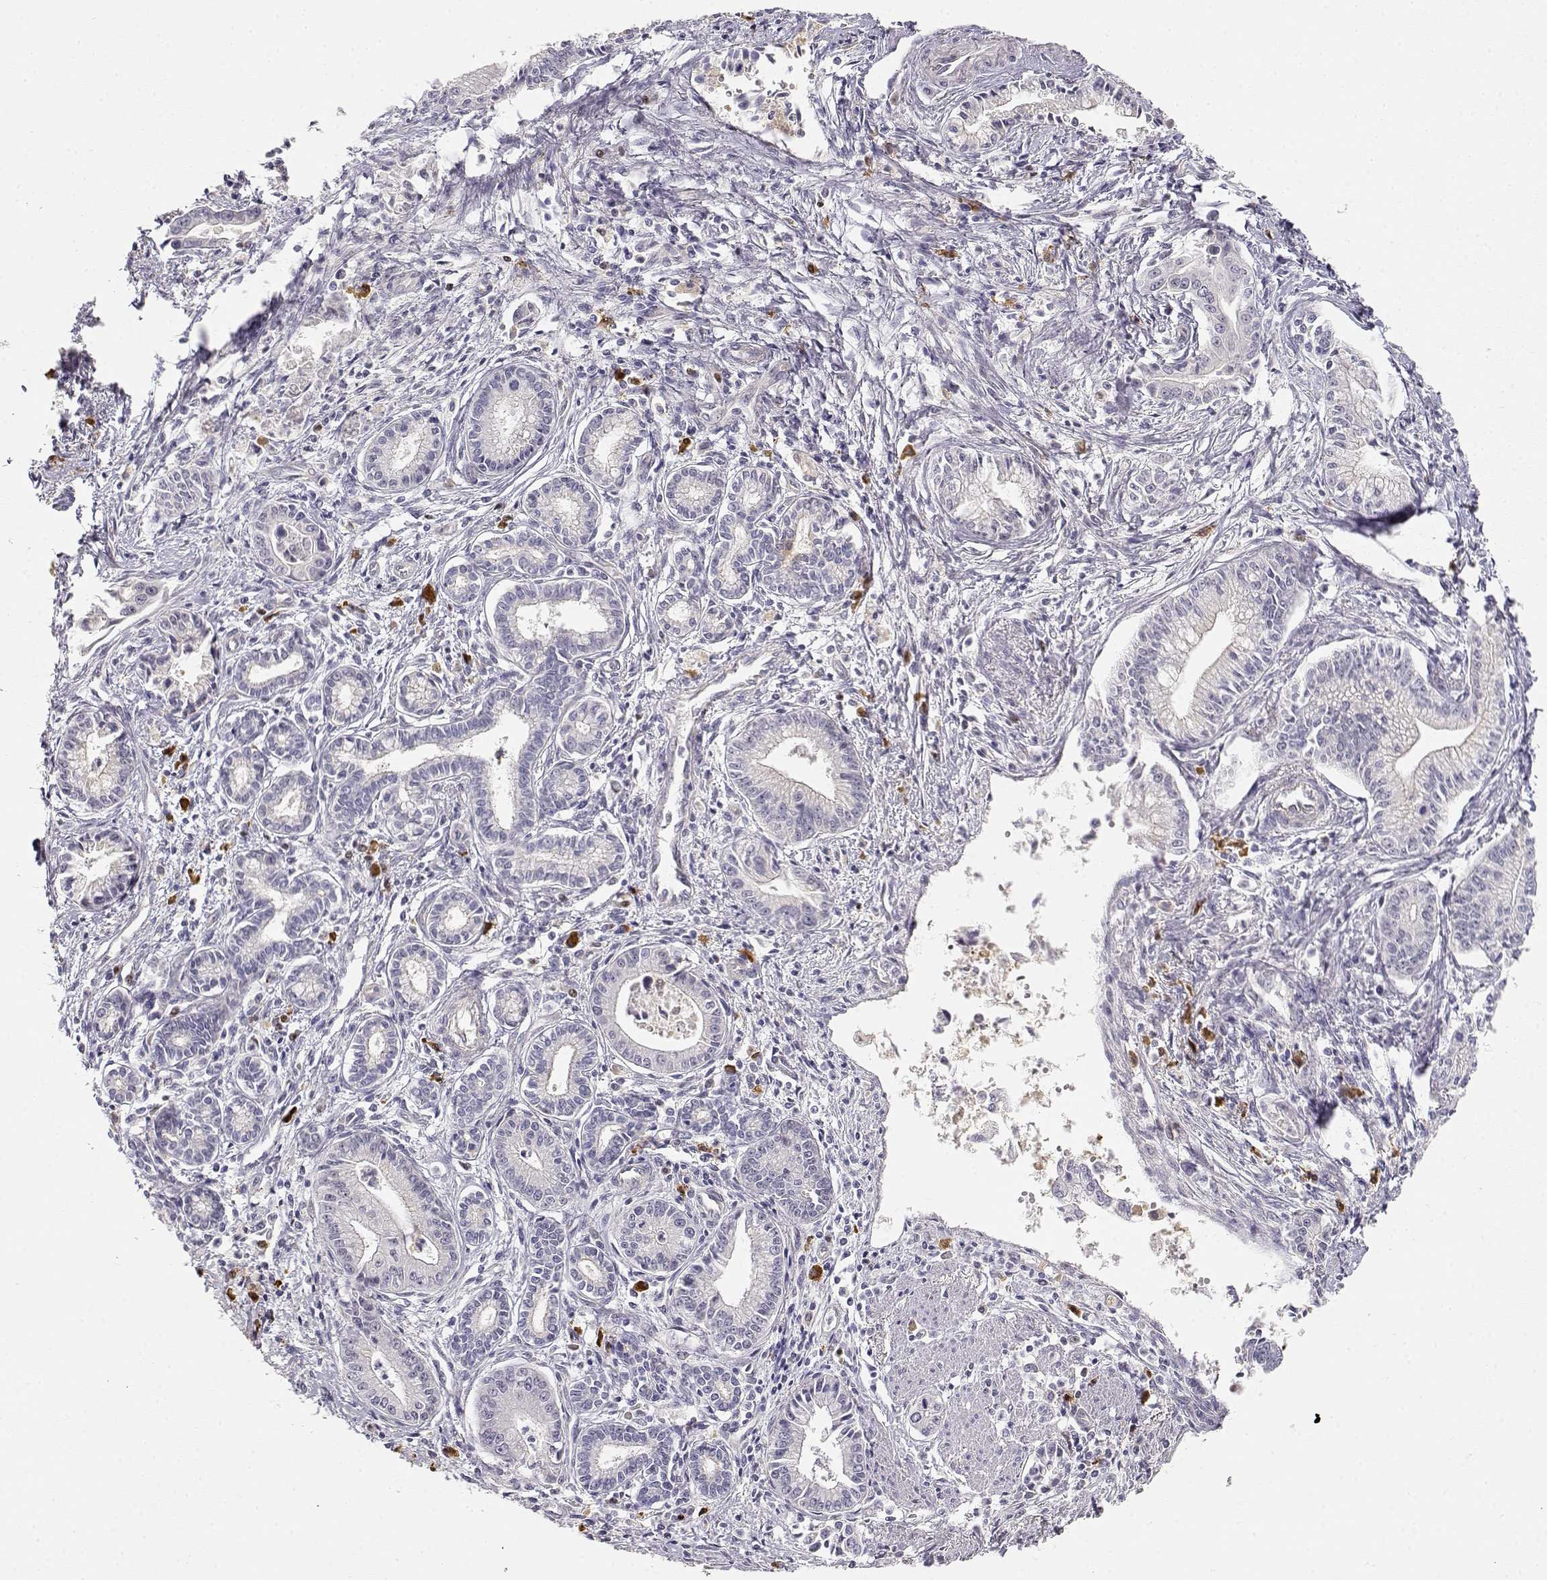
{"staining": {"intensity": "negative", "quantity": "none", "location": "none"}, "tissue": "pancreatic cancer", "cell_type": "Tumor cells", "image_type": "cancer", "snomed": [{"axis": "morphology", "description": "Adenocarcinoma, NOS"}, {"axis": "topography", "description": "Pancreas"}], "caption": "This is a photomicrograph of immunohistochemistry staining of pancreatic cancer (adenocarcinoma), which shows no staining in tumor cells.", "gene": "EAF2", "patient": {"sex": "female", "age": 65}}